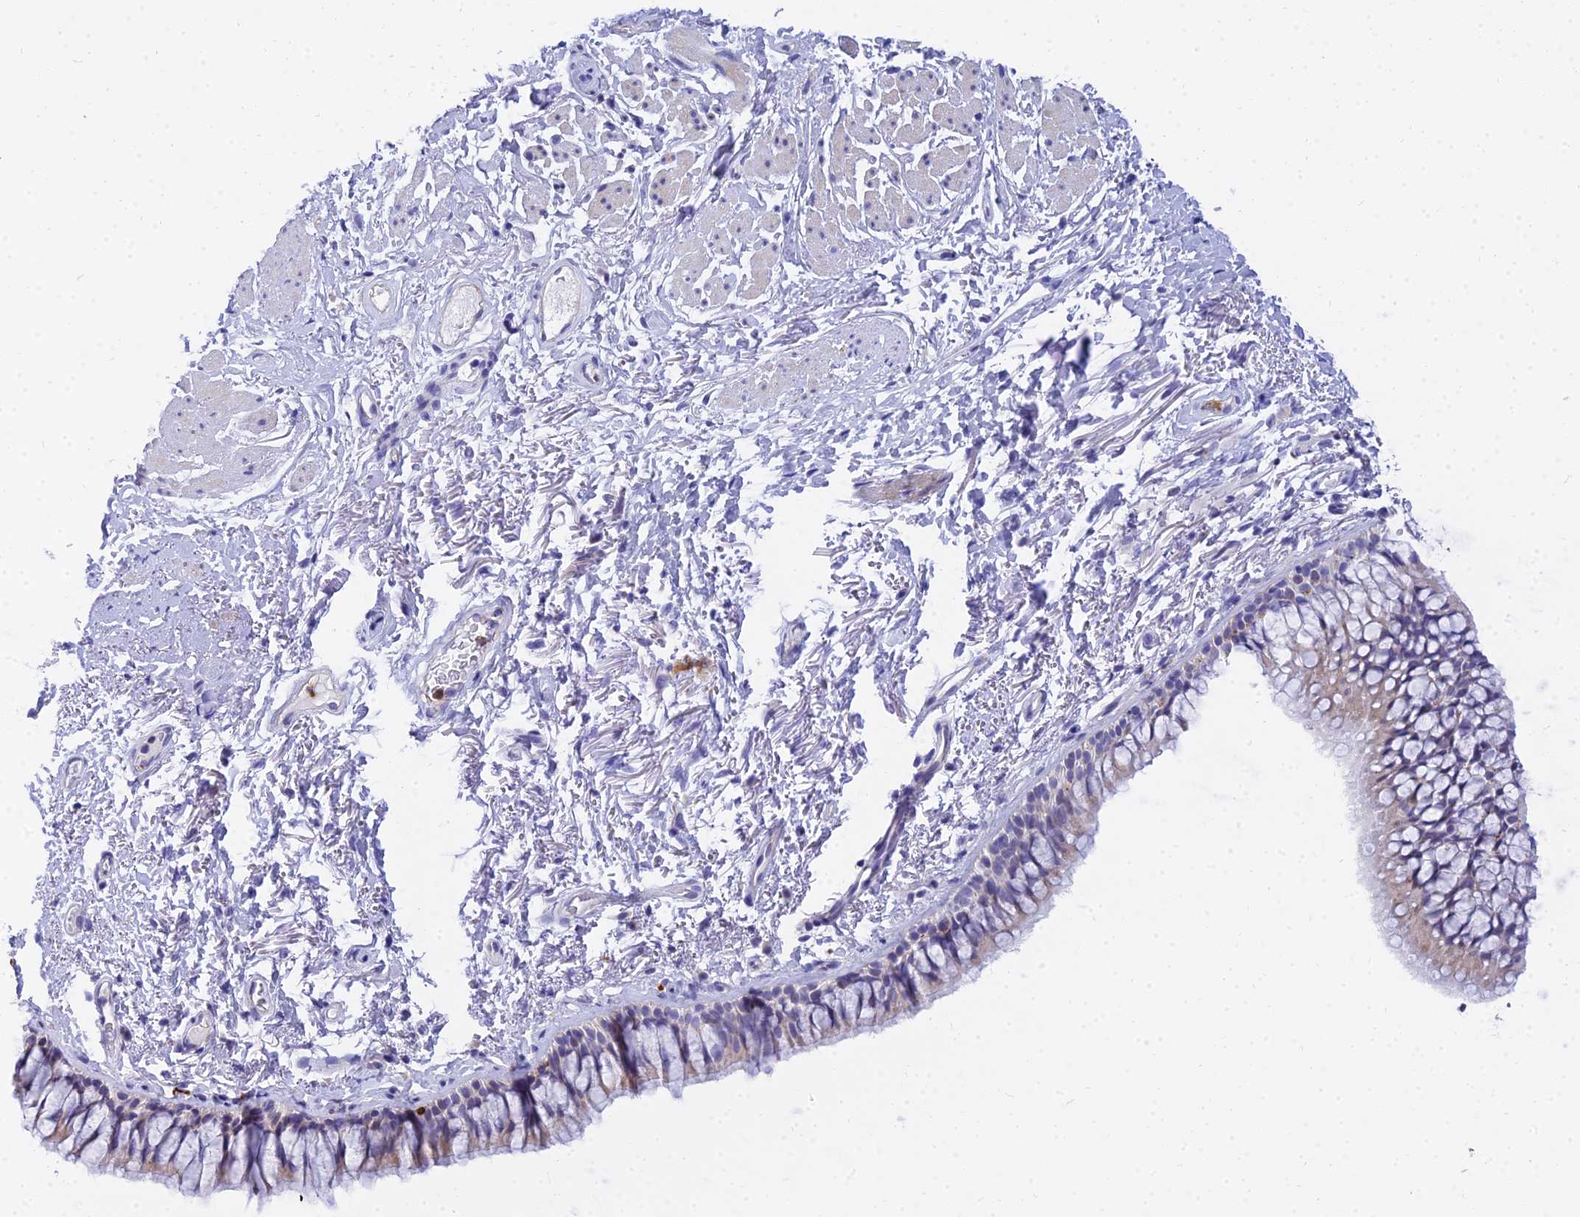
{"staining": {"intensity": "weak", "quantity": "<25%", "location": "cytoplasmic/membranous"}, "tissue": "bronchus", "cell_type": "Respiratory epithelial cells", "image_type": "normal", "snomed": [{"axis": "morphology", "description": "Normal tissue, NOS"}, {"axis": "topography", "description": "Cartilage tissue"}, {"axis": "topography", "description": "Bronchus"}], "caption": "A high-resolution histopathology image shows immunohistochemistry staining of normal bronchus, which displays no significant expression in respiratory epithelial cells.", "gene": "VWC2L", "patient": {"sex": "female", "age": 73}}